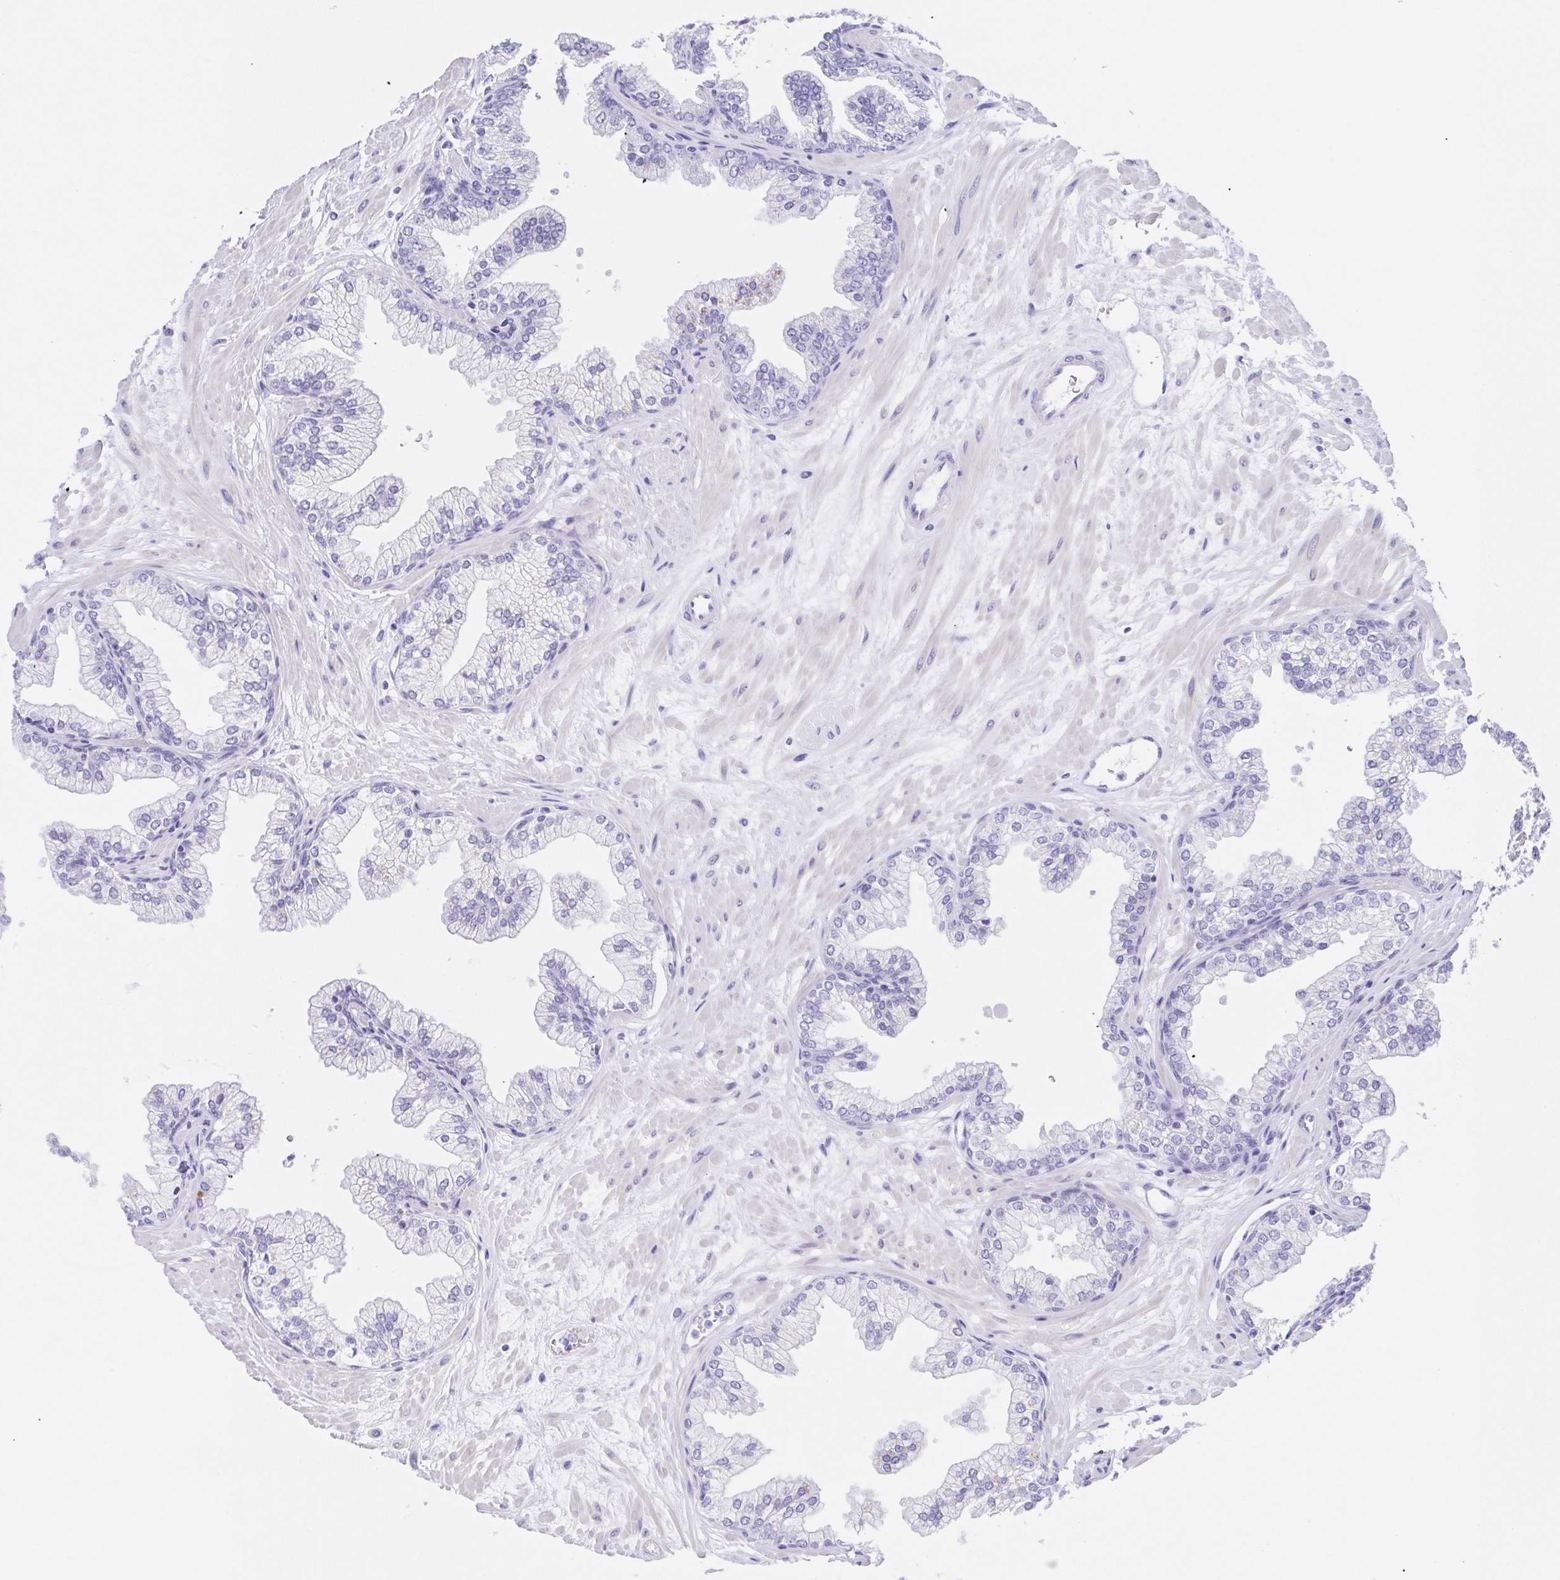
{"staining": {"intensity": "negative", "quantity": "none", "location": "none"}, "tissue": "prostate", "cell_type": "Glandular cells", "image_type": "normal", "snomed": [{"axis": "morphology", "description": "Normal tissue, NOS"}, {"axis": "topography", "description": "Prostate"}, {"axis": "topography", "description": "Peripheral nerve tissue"}], "caption": "Immunohistochemical staining of normal prostate shows no significant positivity in glandular cells.", "gene": "SCG3", "patient": {"sex": "male", "age": 61}}